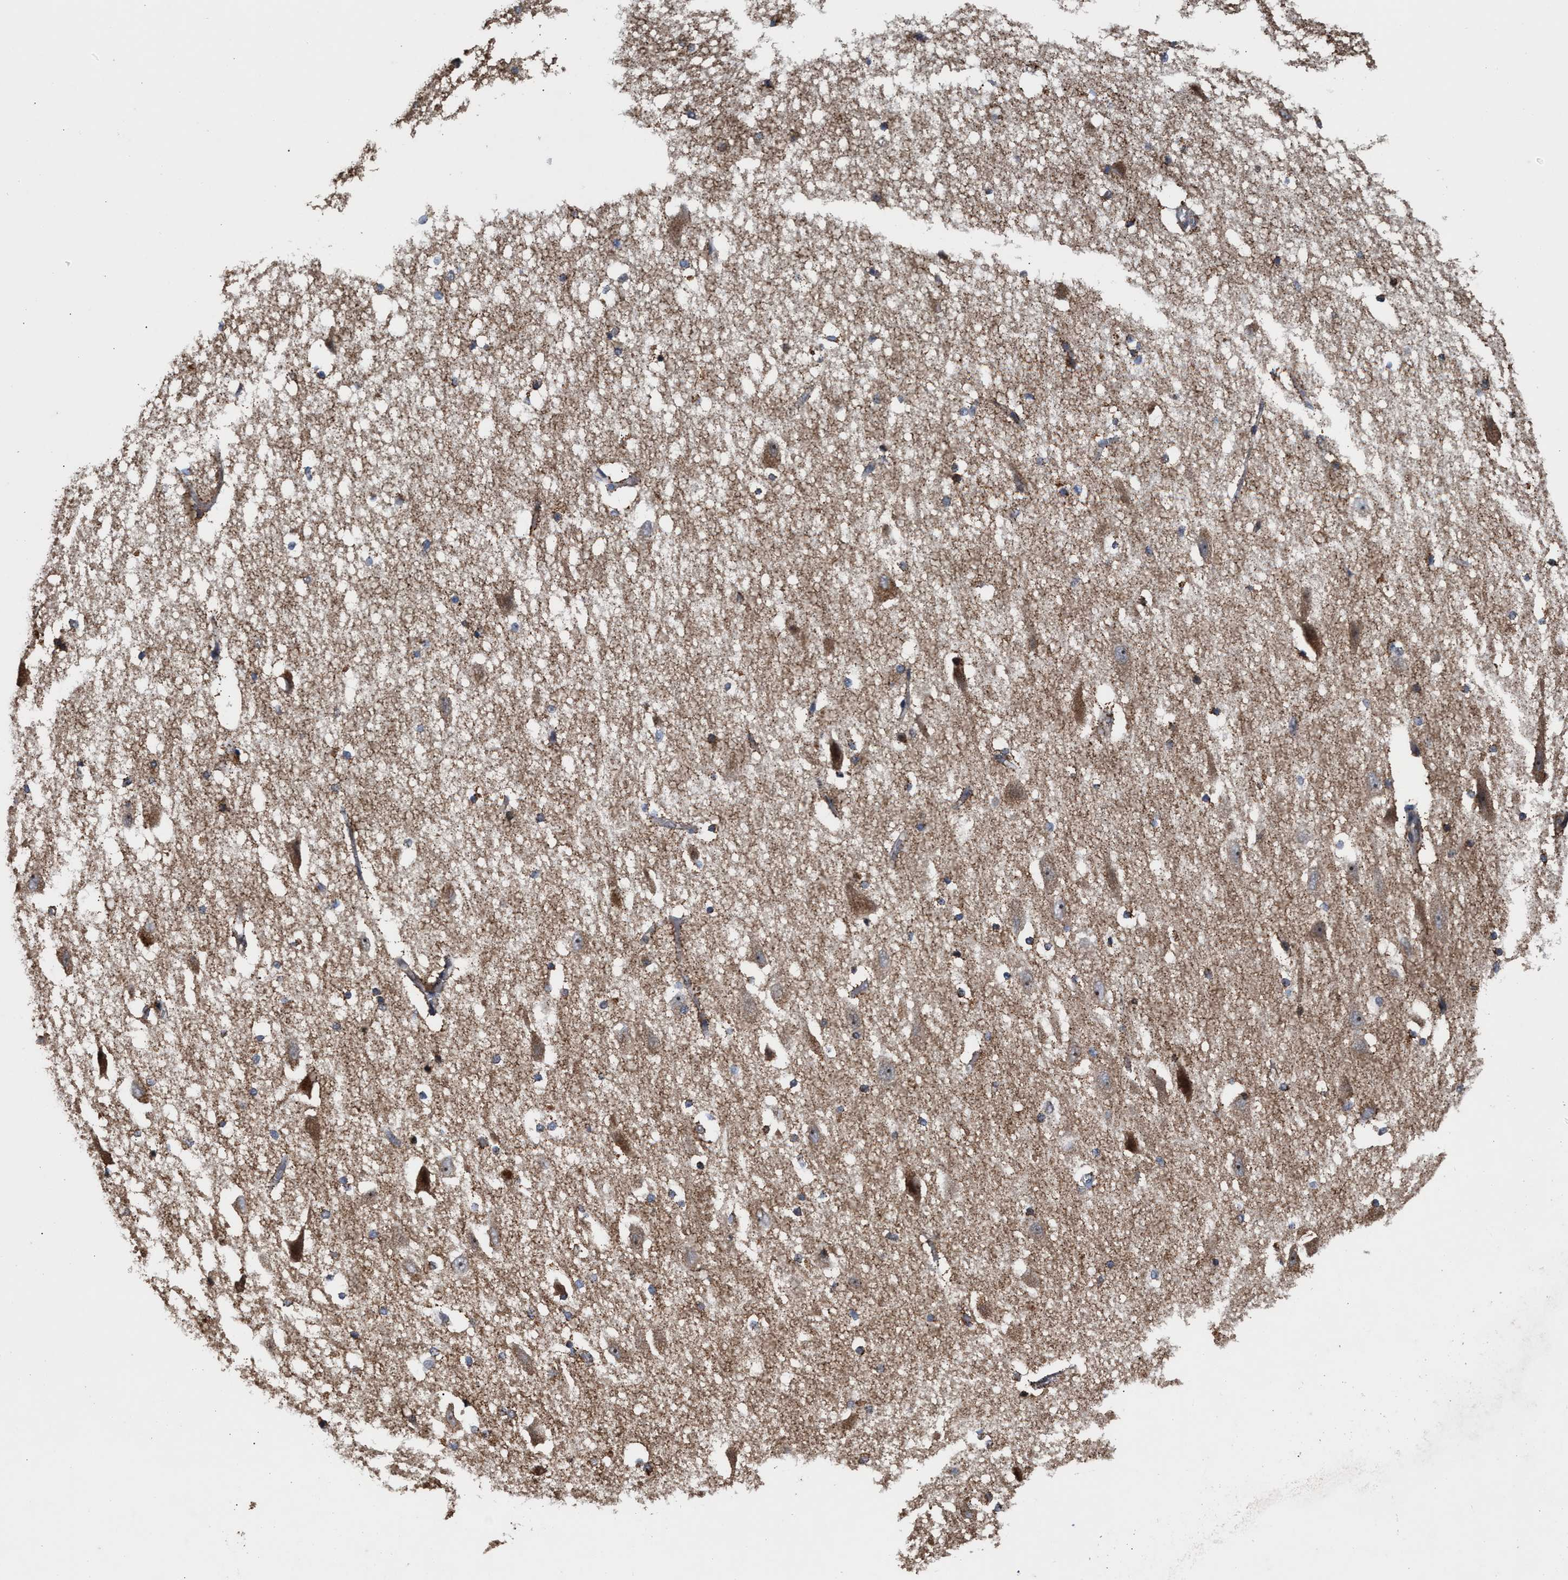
{"staining": {"intensity": "strong", "quantity": "25%-75%", "location": "cytoplasmic/membranous"}, "tissue": "hippocampus", "cell_type": "Glial cells", "image_type": "normal", "snomed": [{"axis": "morphology", "description": "Normal tissue, NOS"}, {"axis": "topography", "description": "Hippocampus"}], "caption": "Immunohistochemistry (IHC) histopathology image of unremarkable hippocampus: human hippocampus stained using immunohistochemistry (IHC) reveals high levels of strong protein expression localized specifically in the cytoplasmic/membranous of glial cells, appearing as a cytoplasmic/membranous brown color.", "gene": "EXOSC2", "patient": {"sex": "female", "age": 19}}